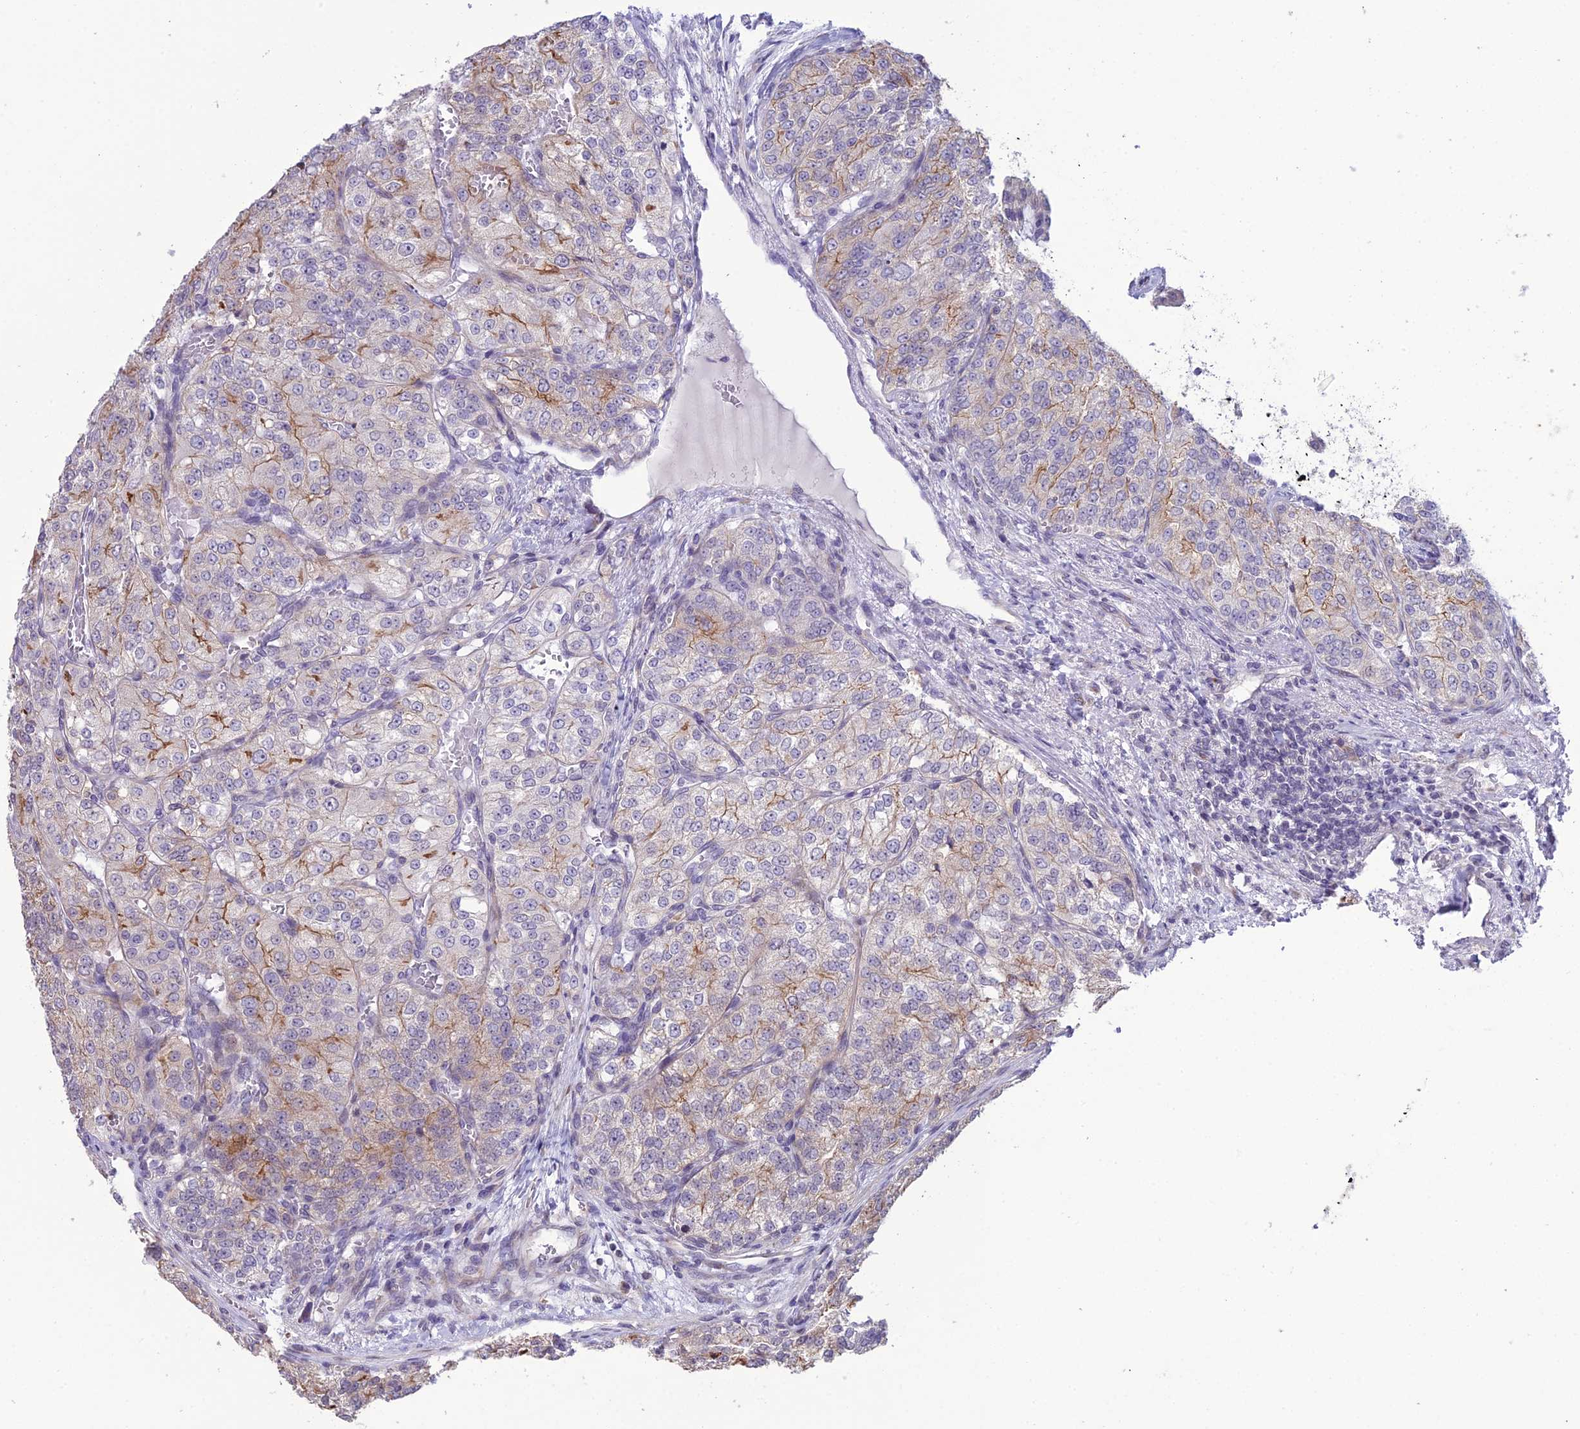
{"staining": {"intensity": "moderate", "quantity": "<25%", "location": "cytoplasmic/membranous"}, "tissue": "renal cancer", "cell_type": "Tumor cells", "image_type": "cancer", "snomed": [{"axis": "morphology", "description": "Adenocarcinoma, NOS"}, {"axis": "topography", "description": "Kidney"}], "caption": "A micrograph of human renal adenocarcinoma stained for a protein reveals moderate cytoplasmic/membranous brown staining in tumor cells. The protein is stained brown, and the nuclei are stained in blue (DAB (3,3'-diaminobenzidine) IHC with brightfield microscopy, high magnification).", "gene": "RPS26", "patient": {"sex": "female", "age": 63}}